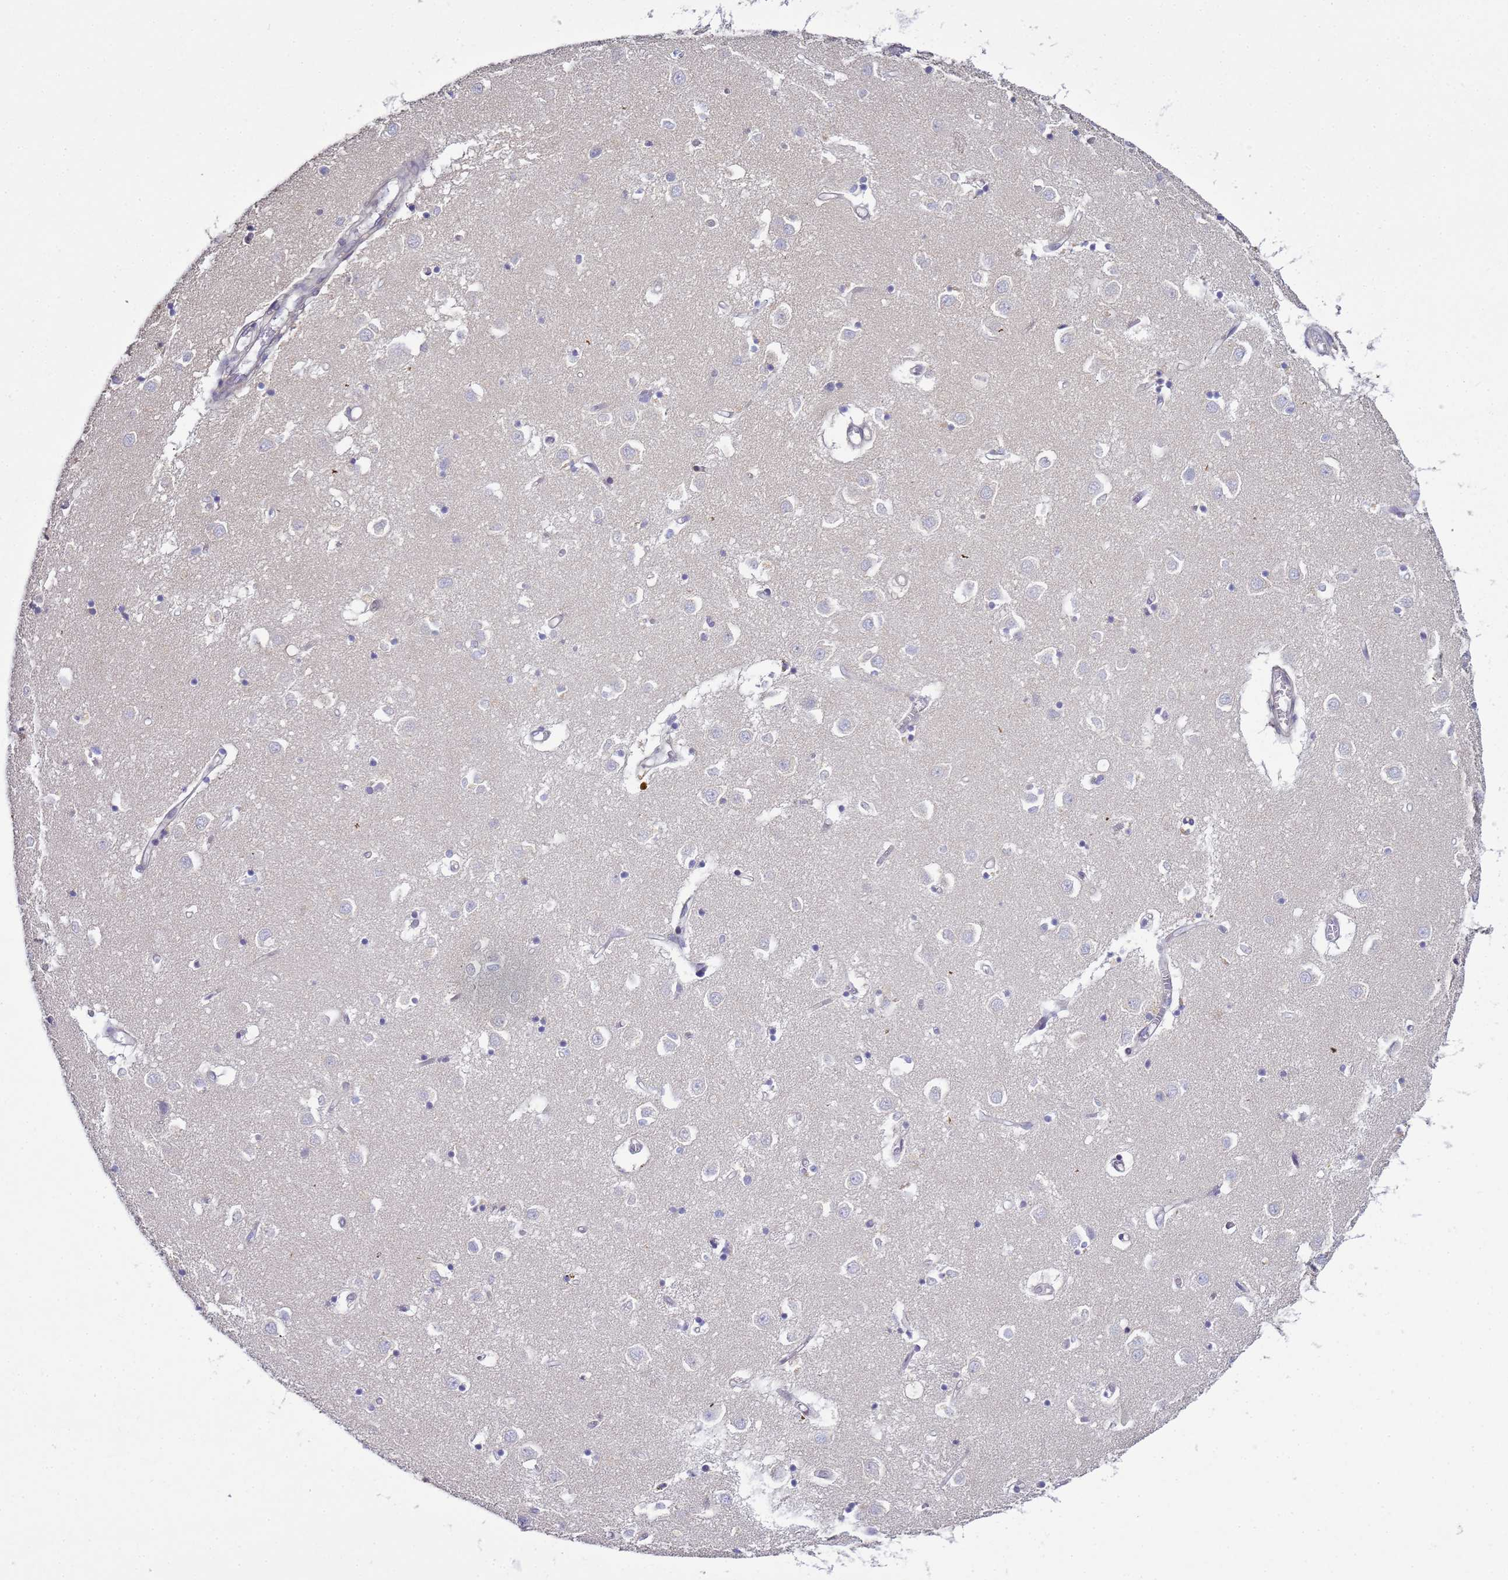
{"staining": {"intensity": "negative", "quantity": "none", "location": "none"}, "tissue": "caudate", "cell_type": "Glial cells", "image_type": "normal", "snomed": [{"axis": "morphology", "description": "Normal tissue, NOS"}, {"axis": "topography", "description": "Lateral ventricle wall"}], "caption": "This is an immunohistochemistry (IHC) image of unremarkable caudate. There is no expression in glial cells.", "gene": "TBCD", "patient": {"sex": "male", "age": 70}}